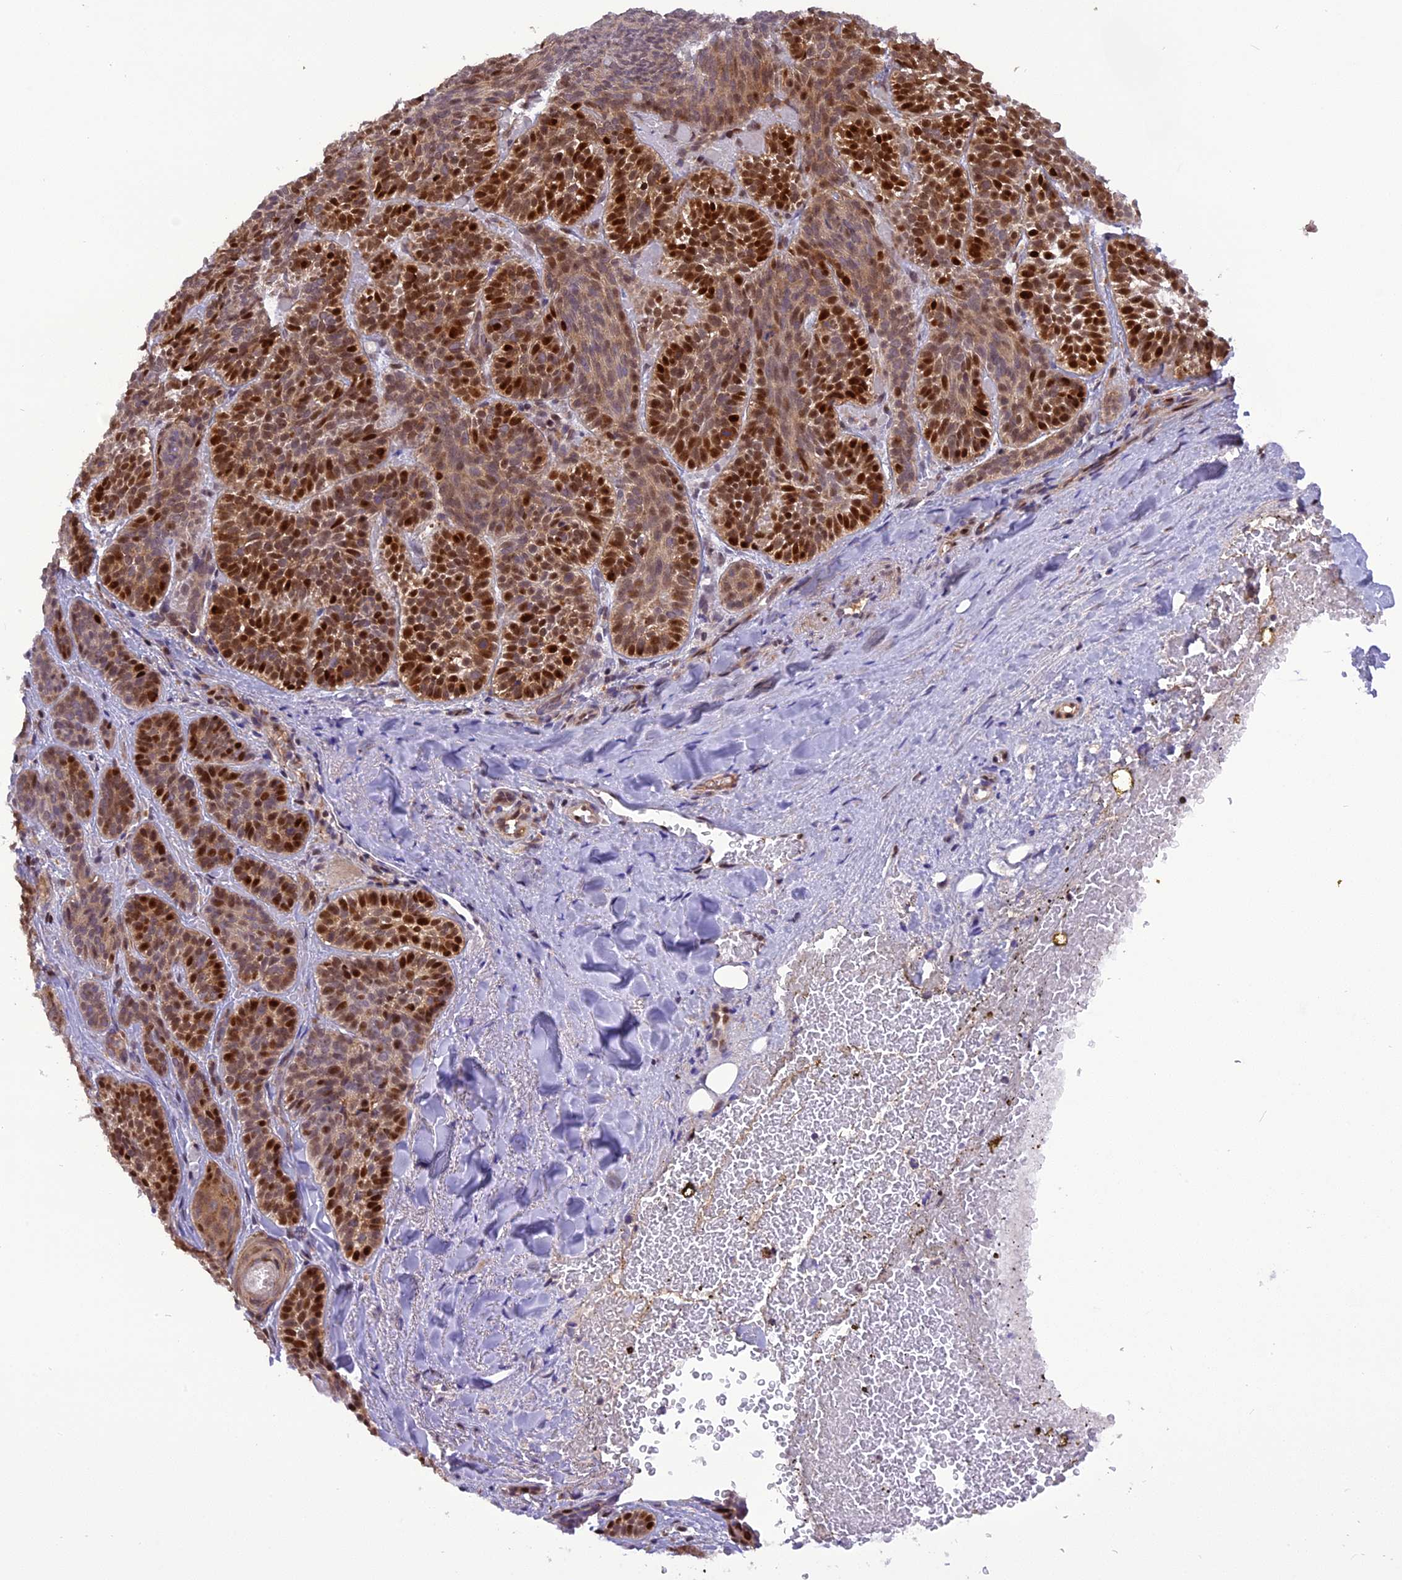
{"staining": {"intensity": "strong", "quantity": ">75%", "location": "nuclear"}, "tissue": "skin cancer", "cell_type": "Tumor cells", "image_type": "cancer", "snomed": [{"axis": "morphology", "description": "Basal cell carcinoma"}, {"axis": "topography", "description": "Skin"}], "caption": "Approximately >75% of tumor cells in human skin cancer (basal cell carcinoma) display strong nuclear protein positivity as visualized by brown immunohistochemical staining.", "gene": "MICALL1", "patient": {"sex": "male", "age": 85}}